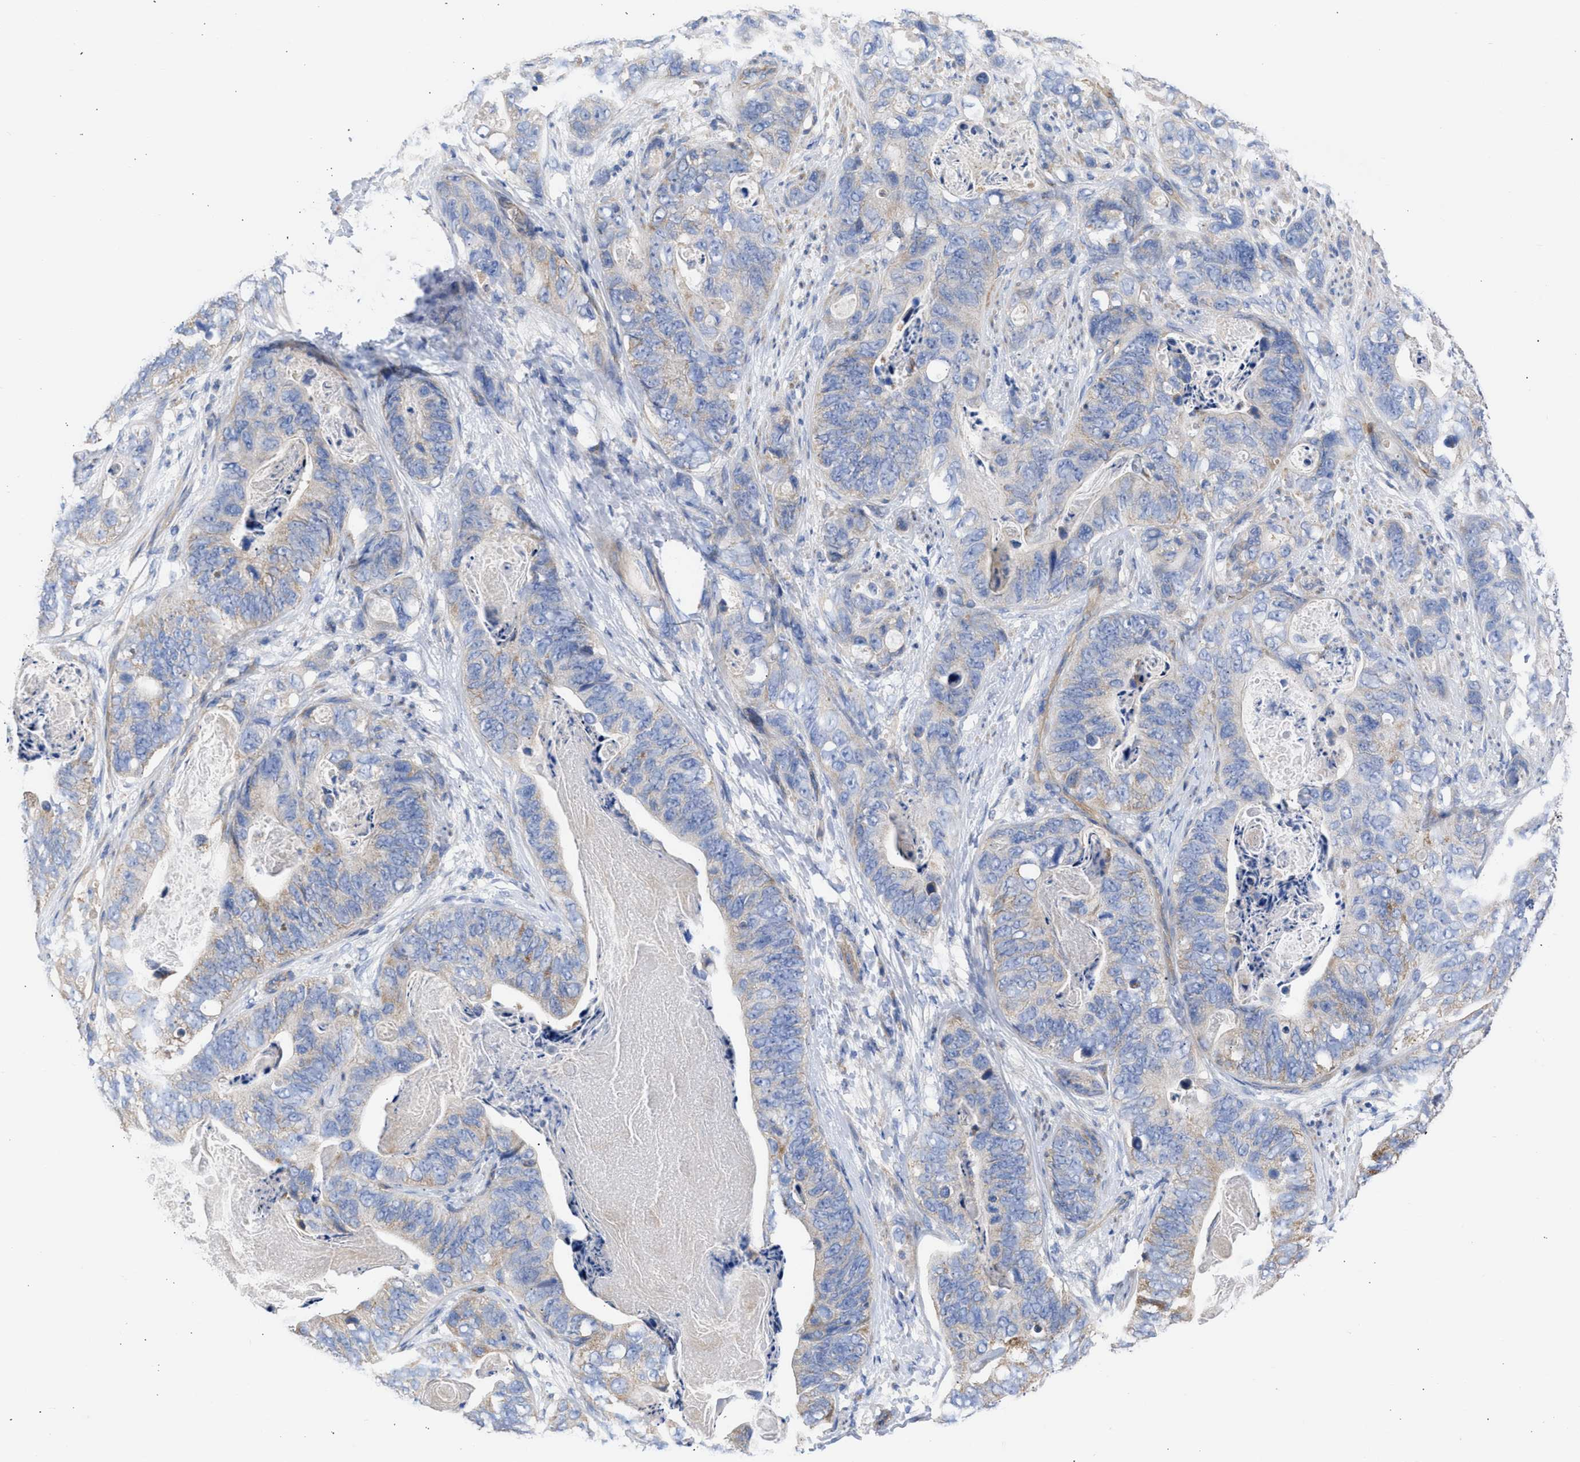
{"staining": {"intensity": "moderate", "quantity": "<25%", "location": "cytoplasmic/membranous"}, "tissue": "stomach cancer", "cell_type": "Tumor cells", "image_type": "cancer", "snomed": [{"axis": "morphology", "description": "Adenocarcinoma, NOS"}, {"axis": "topography", "description": "Stomach"}], "caption": "Immunohistochemistry of human stomach cancer exhibits low levels of moderate cytoplasmic/membranous positivity in approximately <25% of tumor cells. Nuclei are stained in blue.", "gene": "BTG3", "patient": {"sex": "female", "age": 89}}